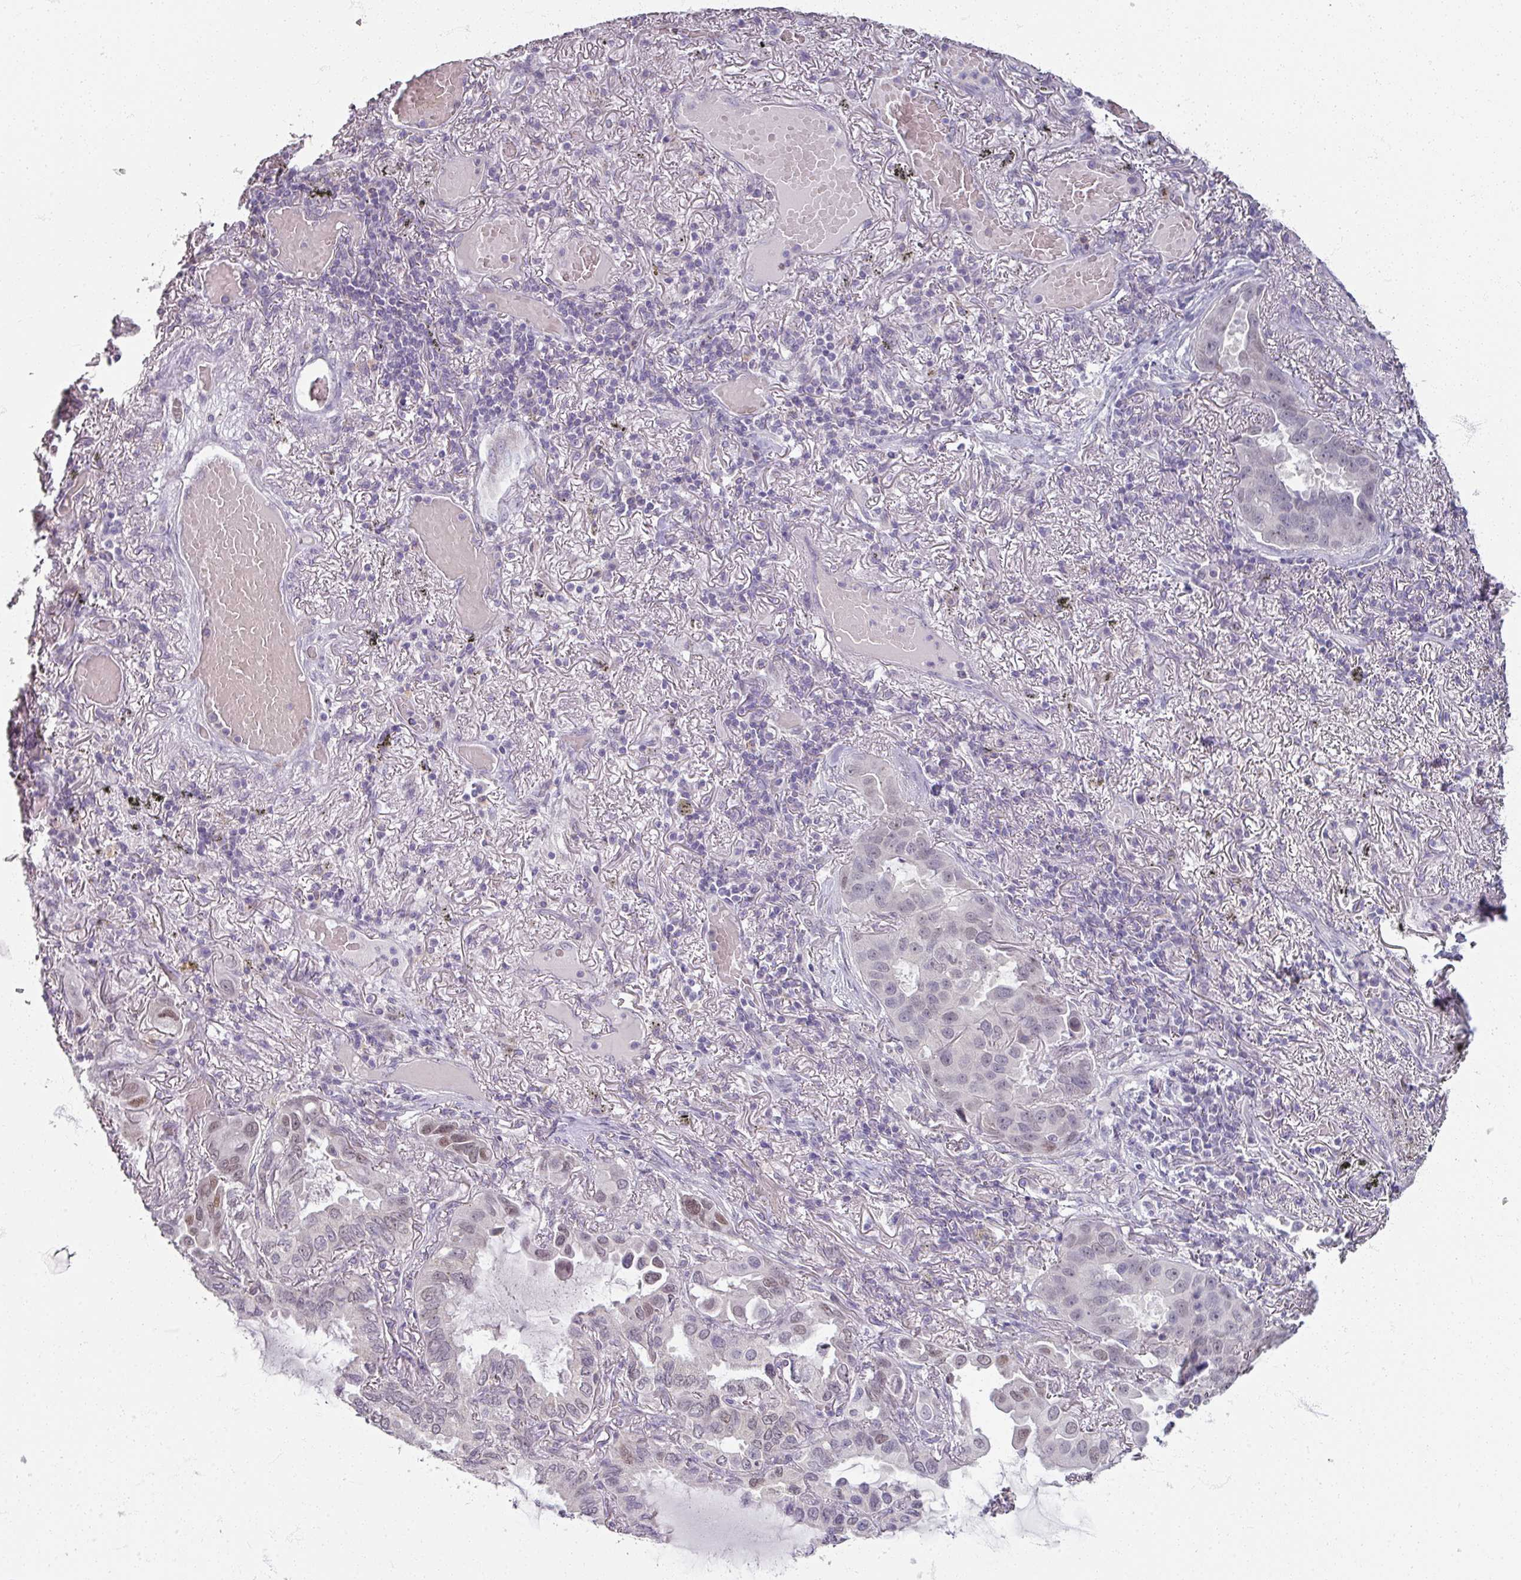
{"staining": {"intensity": "weak", "quantity": "<25%", "location": "nuclear"}, "tissue": "lung cancer", "cell_type": "Tumor cells", "image_type": "cancer", "snomed": [{"axis": "morphology", "description": "Adenocarcinoma, NOS"}, {"axis": "topography", "description": "Lung"}], "caption": "A histopathology image of human adenocarcinoma (lung) is negative for staining in tumor cells. Brightfield microscopy of IHC stained with DAB (3,3'-diaminobenzidine) (brown) and hematoxylin (blue), captured at high magnification.", "gene": "SOX11", "patient": {"sex": "male", "age": 64}}